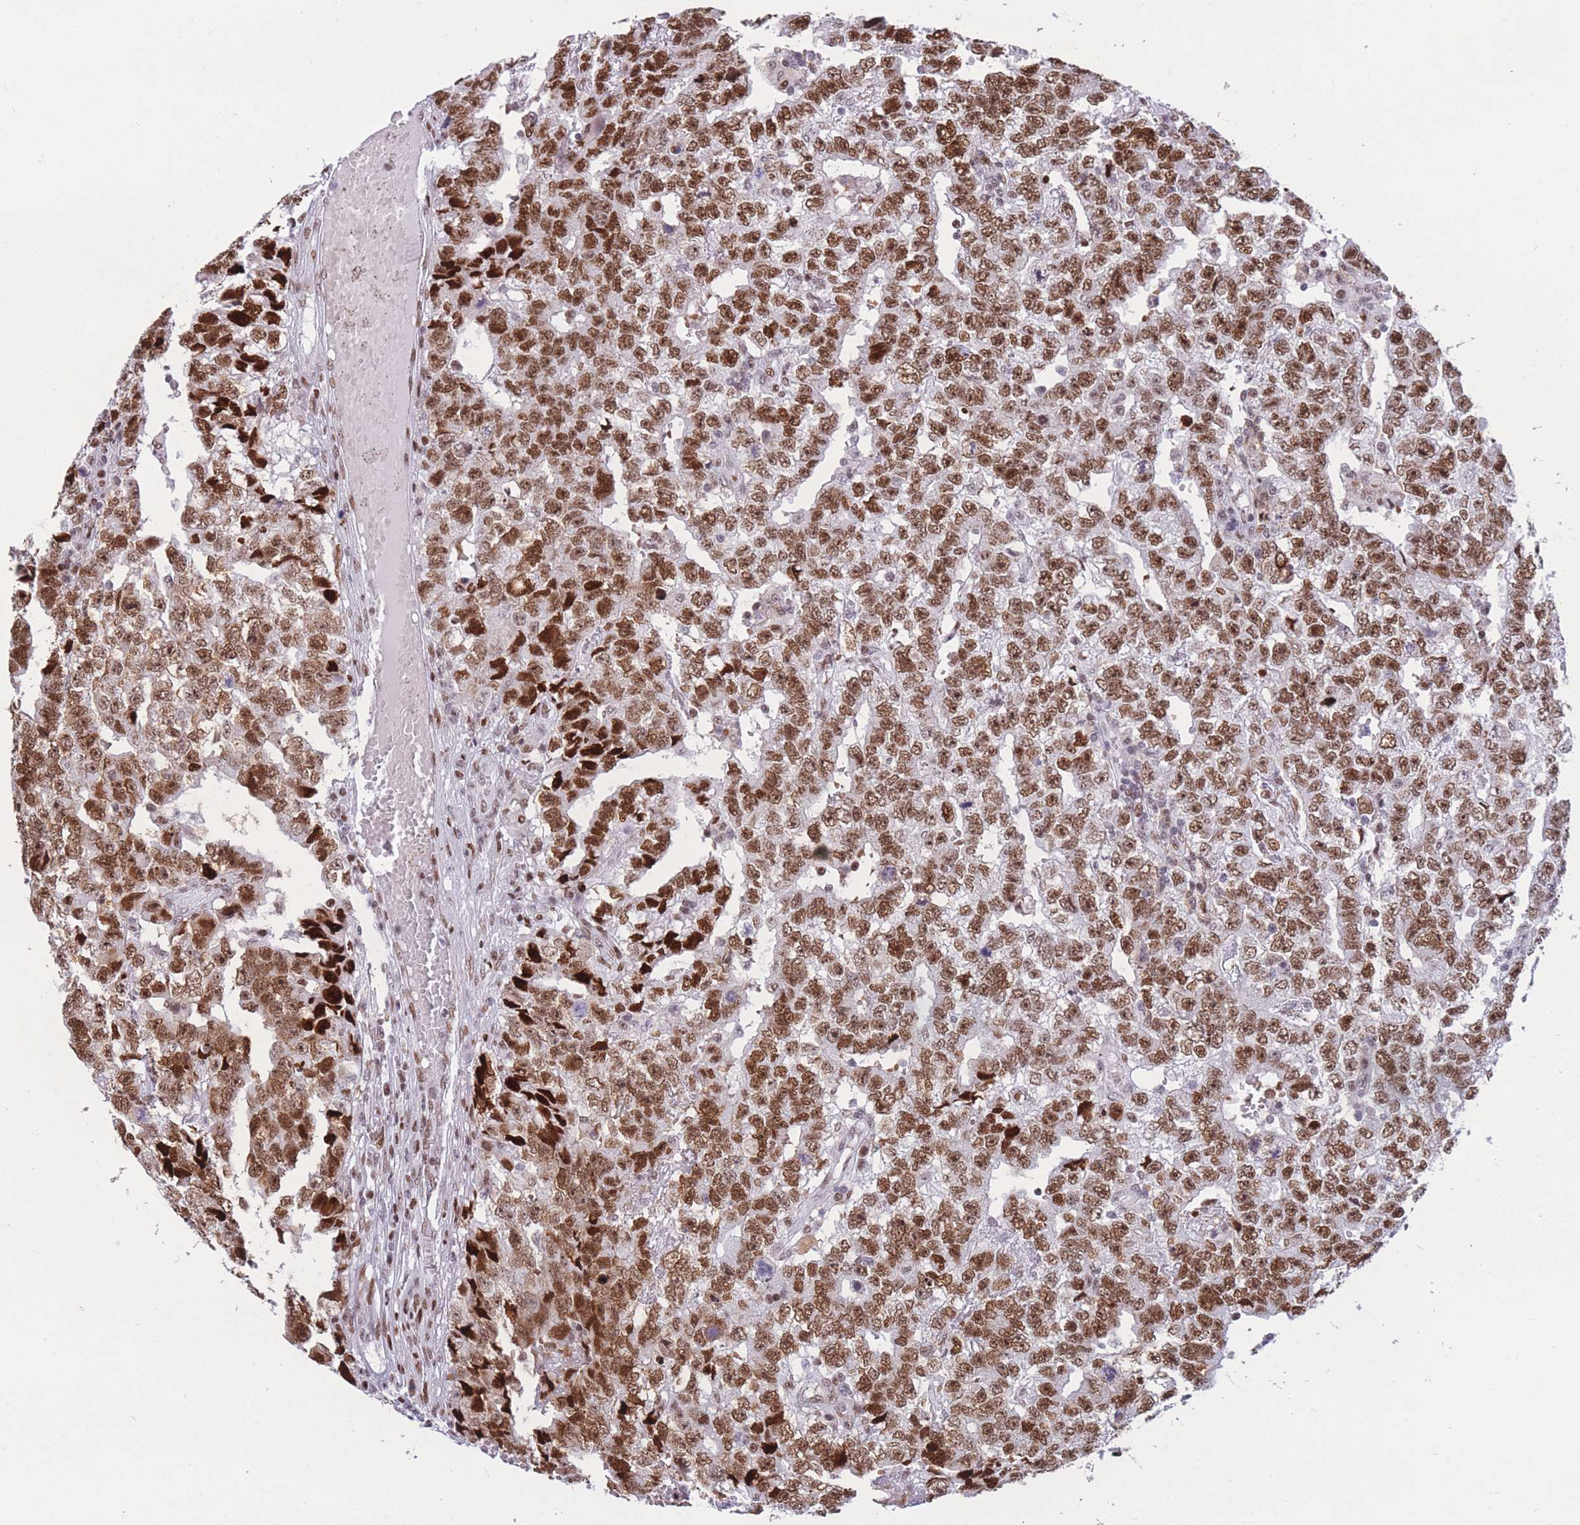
{"staining": {"intensity": "moderate", "quantity": ">75%", "location": "nuclear"}, "tissue": "testis cancer", "cell_type": "Tumor cells", "image_type": "cancer", "snomed": [{"axis": "morphology", "description": "Carcinoma, Embryonal, NOS"}, {"axis": "topography", "description": "Testis"}], "caption": "The micrograph demonstrates staining of testis embryonal carcinoma, revealing moderate nuclear protein staining (brown color) within tumor cells.", "gene": "DNAJC3", "patient": {"sex": "male", "age": 25}}